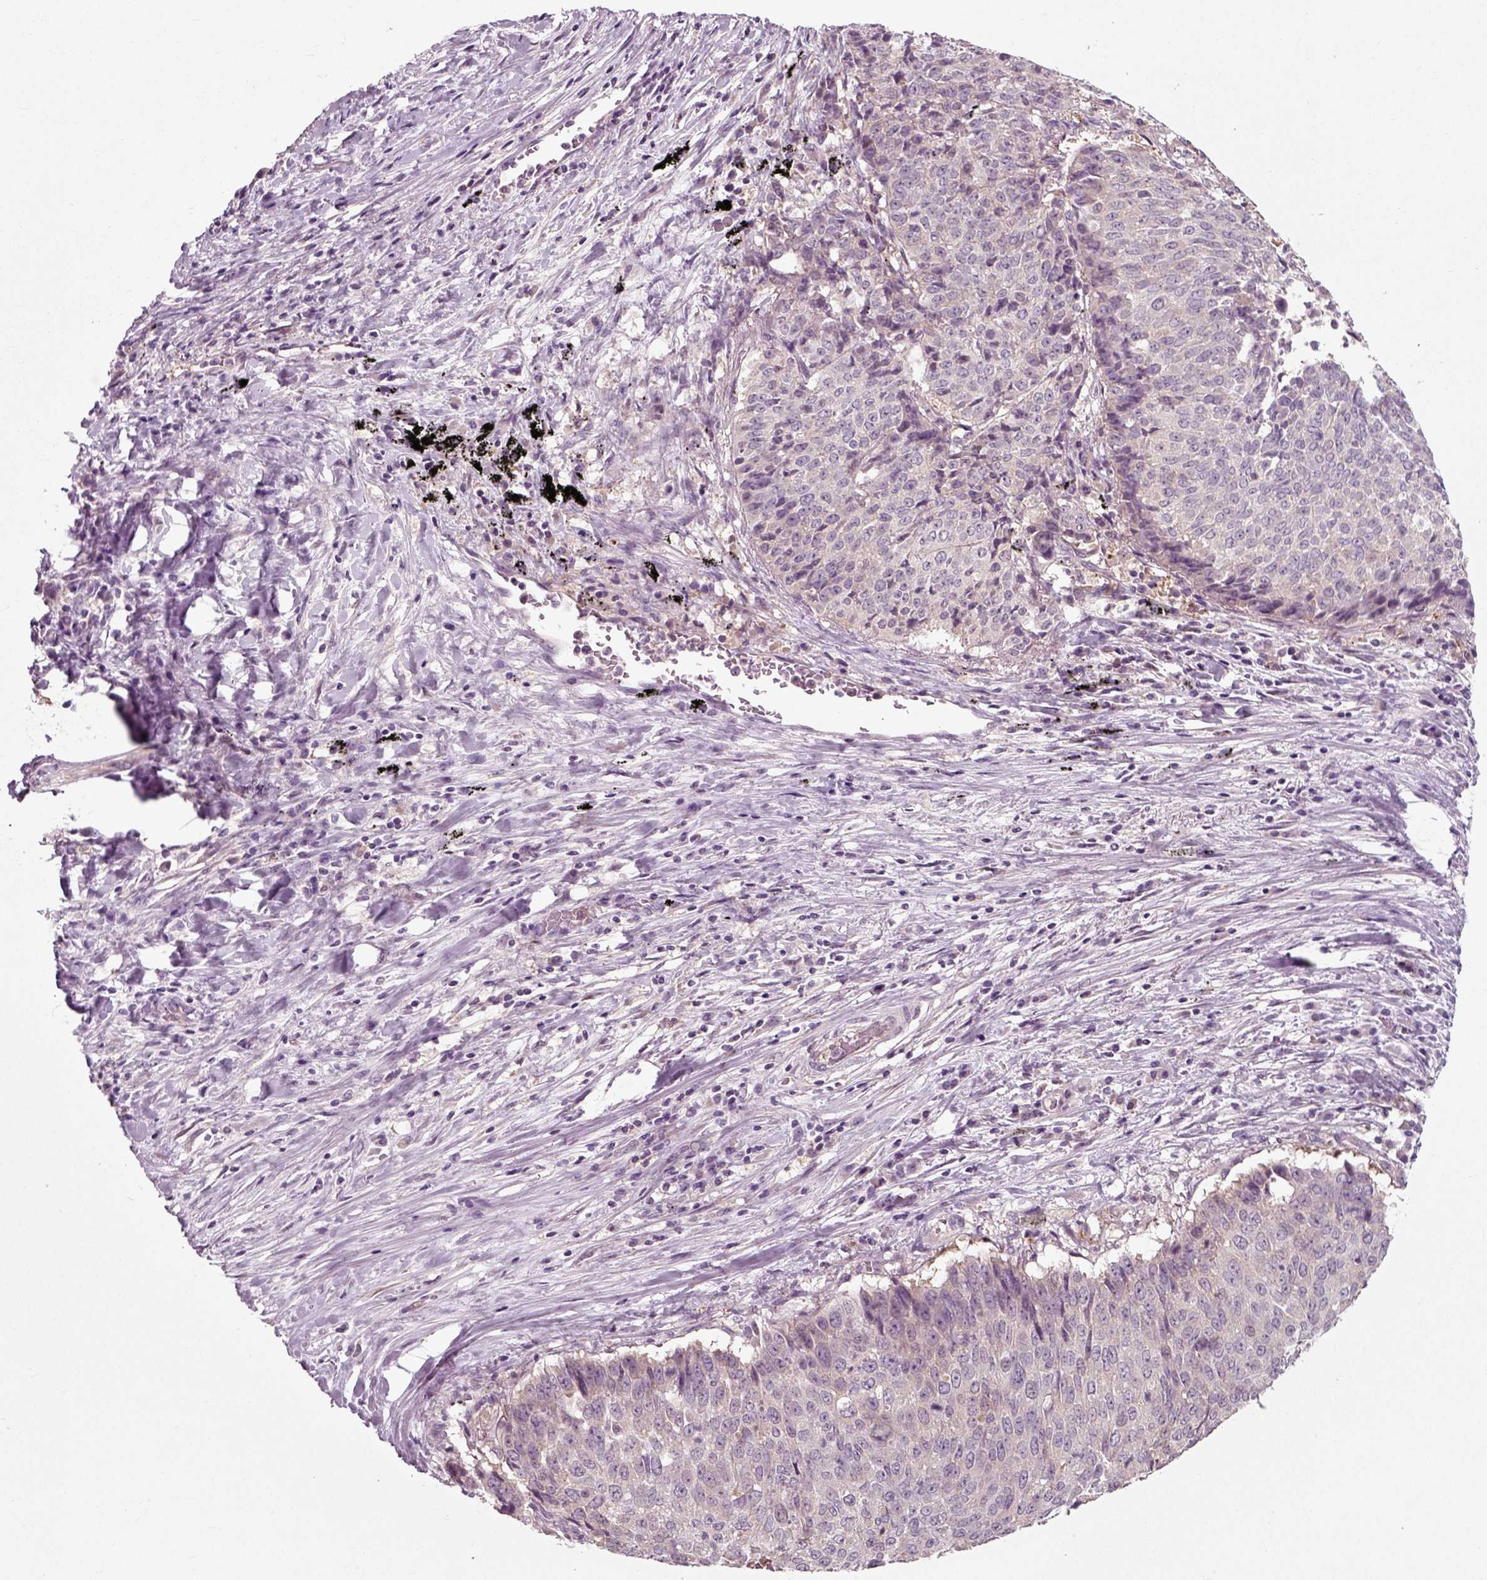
{"staining": {"intensity": "weak", "quantity": "<25%", "location": "cytoplasmic/membranous"}, "tissue": "lung cancer", "cell_type": "Tumor cells", "image_type": "cancer", "snomed": [{"axis": "morphology", "description": "Normal tissue, NOS"}, {"axis": "morphology", "description": "Squamous cell carcinoma, NOS"}, {"axis": "topography", "description": "Bronchus"}, {"axis": "topography", "description": "Lung"}], "caption": "Immunohistochemical staining of human lung squamous cell carcinoma demonstrates no significant expression in tumor cells.", "gene": "RND2", "patient": {"sex": "male", "age": 64}}